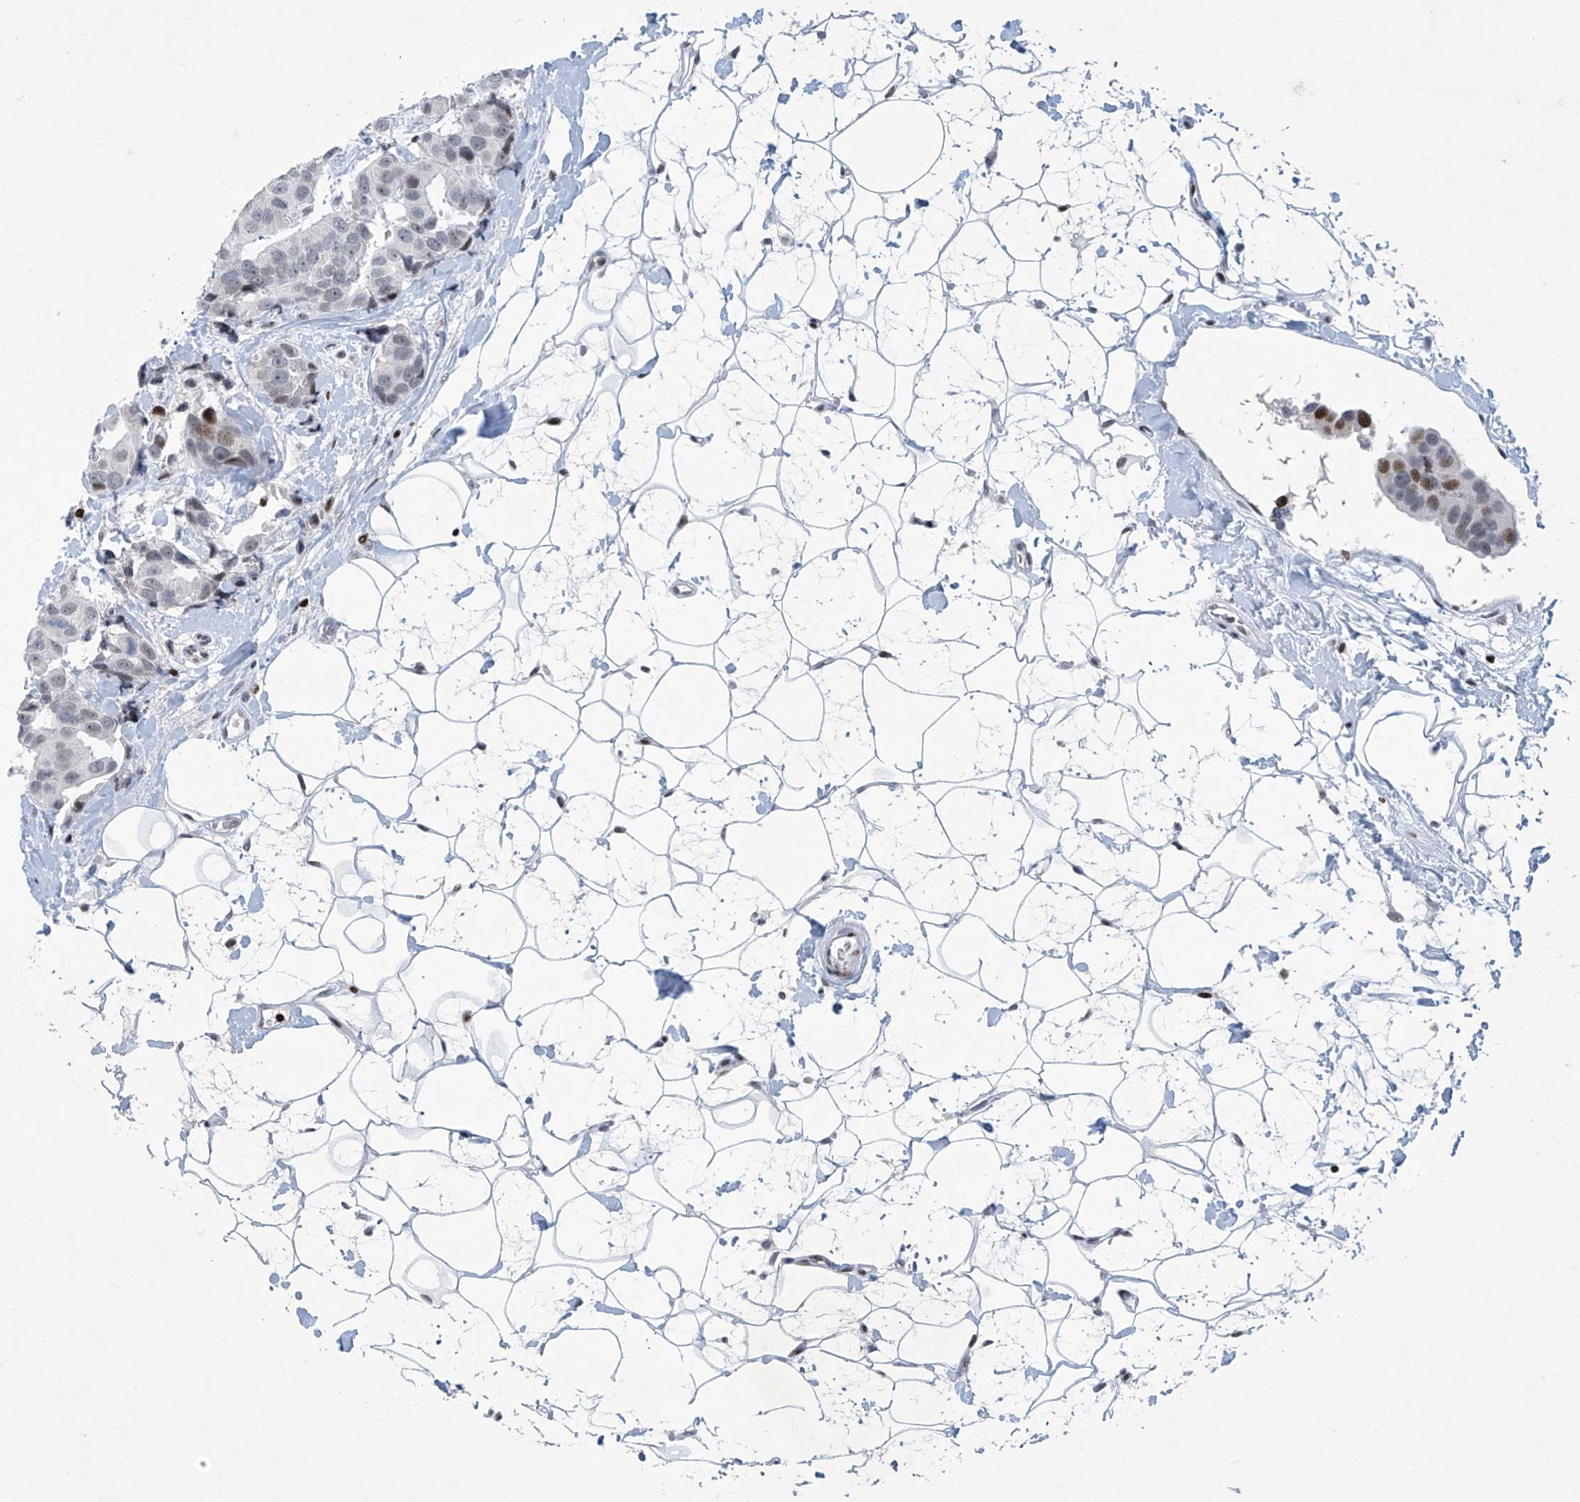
{"staining": {"intensity": "moderate", "quantity": "<25%", "location": "nuclear"}, "tissue": "breast cancer", "cell_type": "Tumor cells", "image_type": "cancer", "snomed": [{"axis": "morphology", "description": "Normal tissue, NOS"}, {"axis": "morphology", "description": "Duct carcinoma"}, {"axis": "topography", "description": "Breast"}], "caption": "Protein expression analysis of human breast cancer (invasive ductal carcinoma) reveals moderate nuclear staining in approximately <25% of tumor cells.", "gene": "RFX7", "patient": {"sex": "female", "age": 39}}